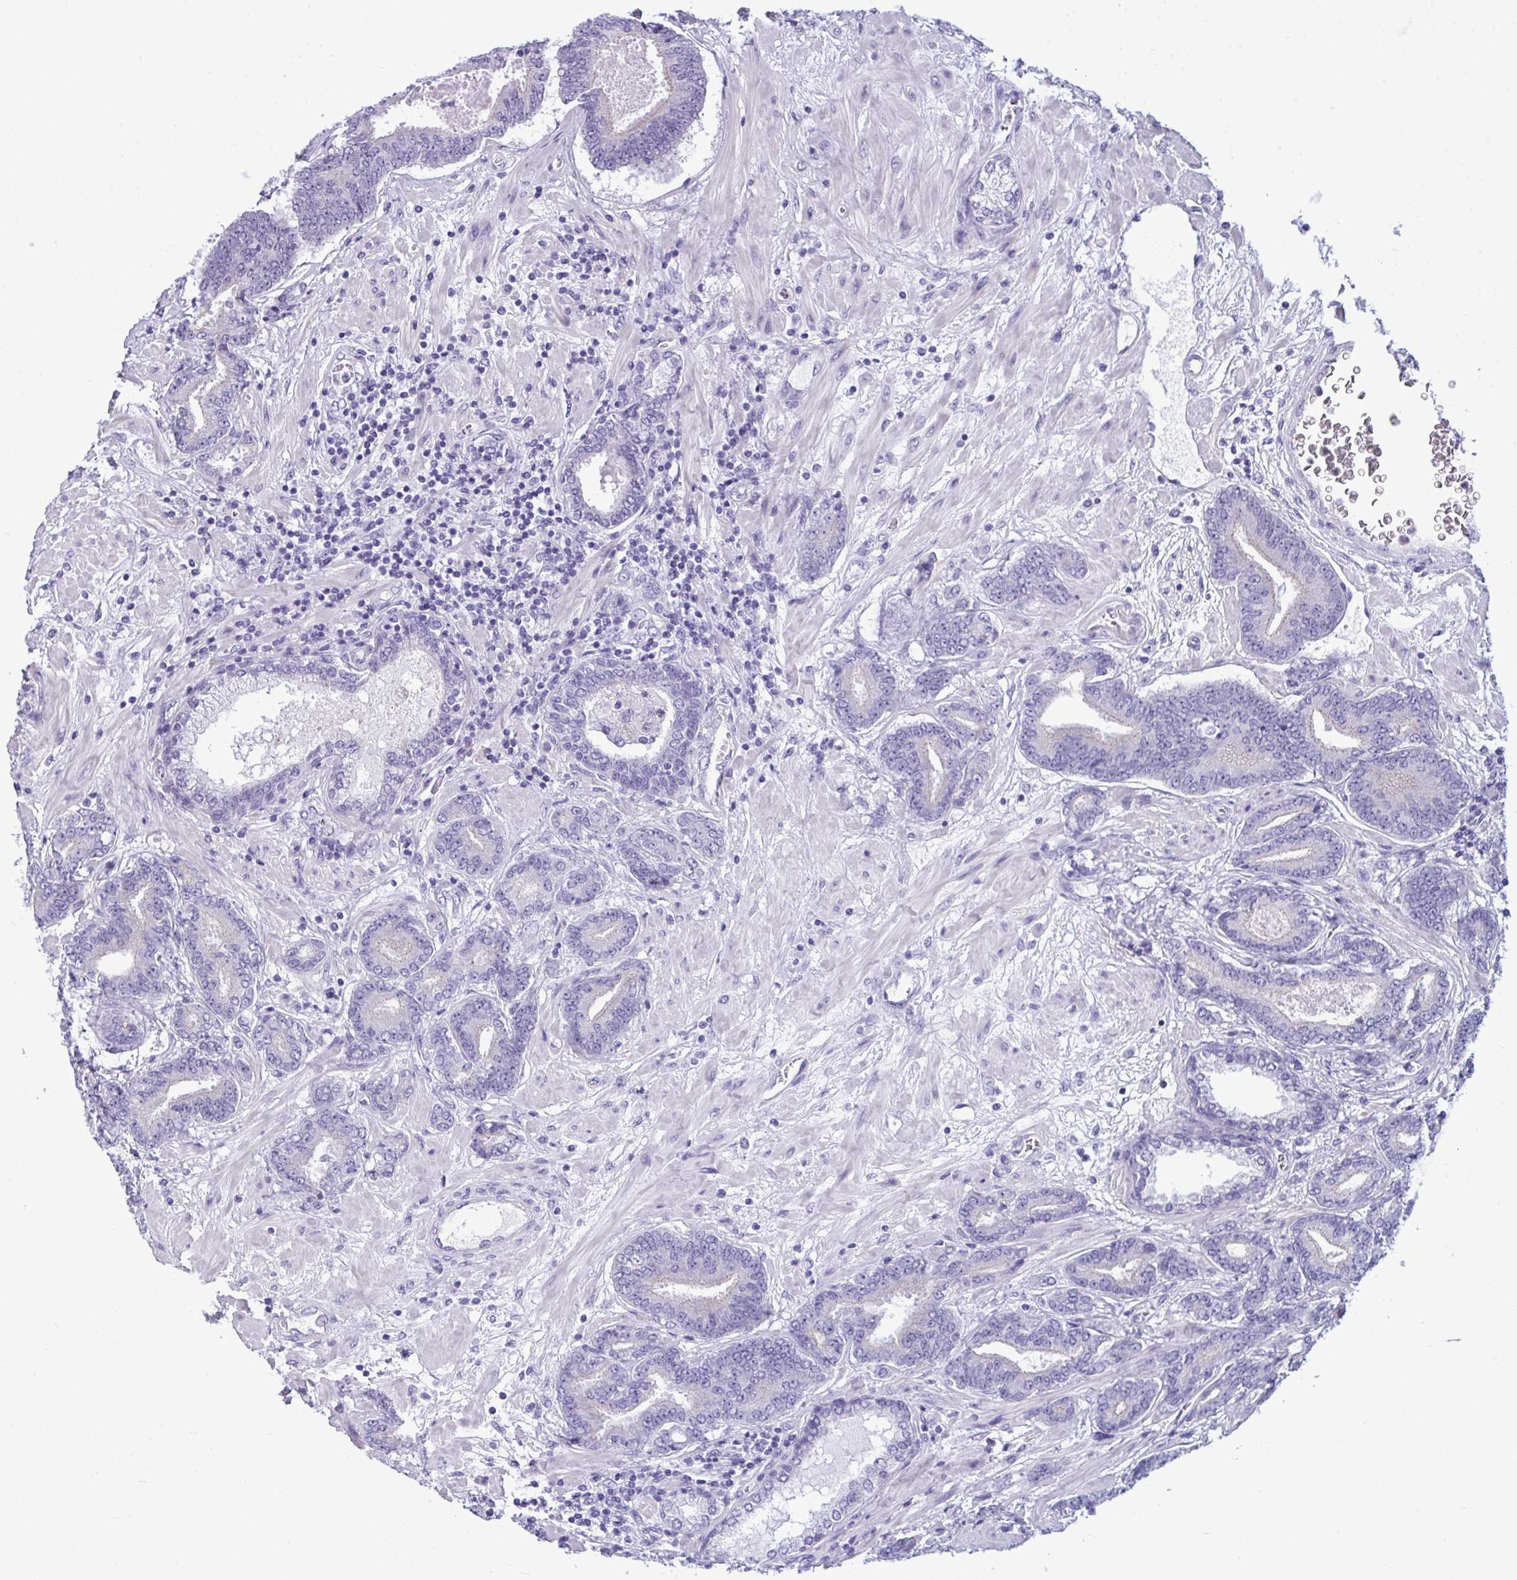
{"staining": {"intensity": "negative", "quantity": "none", "location": "none"}, "tissue": "prostate cancer", "cell_type": "Tumor cells", "image_type": "cancer", "snomed": [{"axis": "morphology", "description": "Adenocarcinoma, High grade"}, {"axis": "topography", "description": "Prostate"}], "caption": "There is no significant expression in tumor cells of prostate high-grade adenocarcinoma.", "gene": "MYH10", "patient": {"sex": "male", "age": 62}}